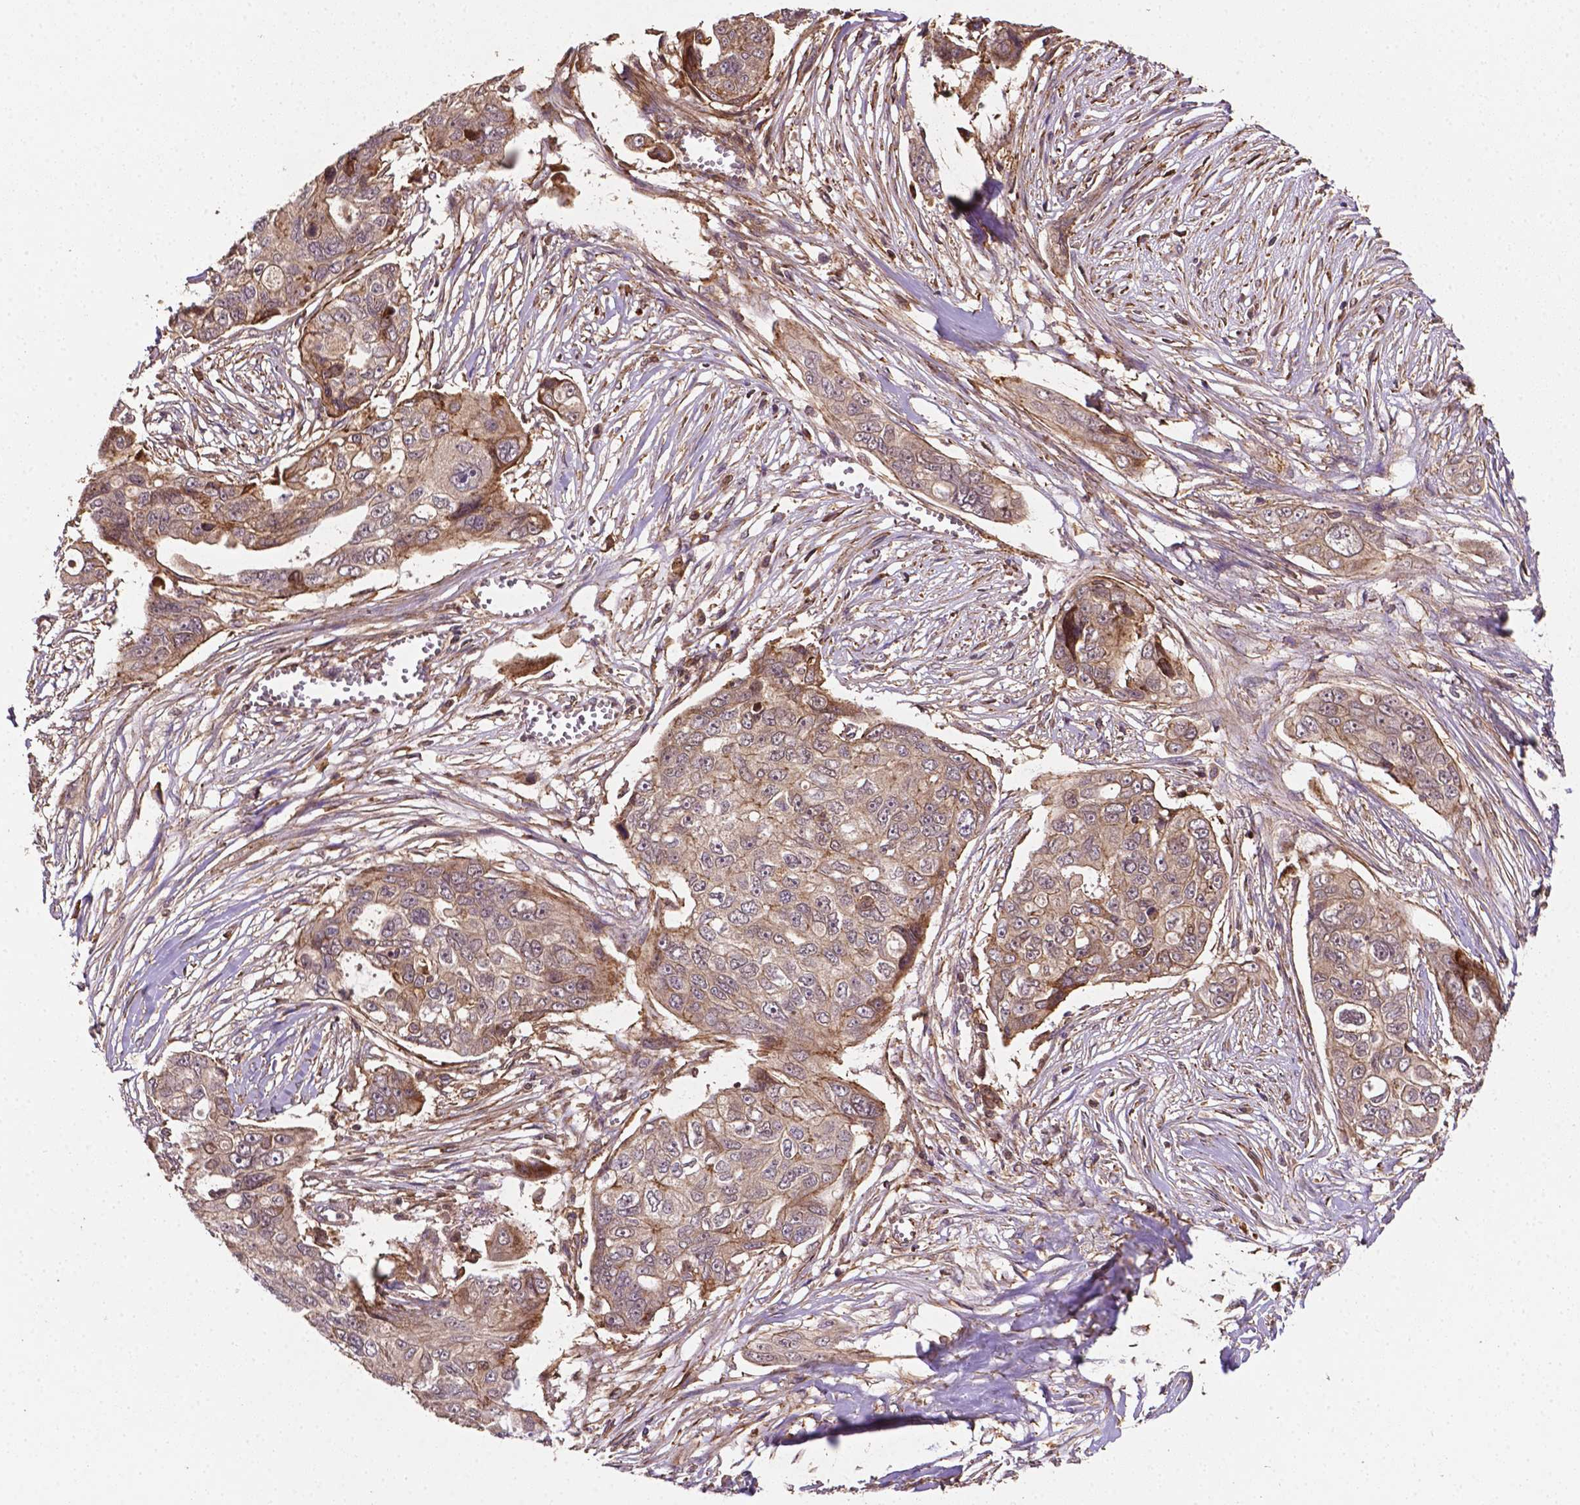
{"staining": {"intensity": "moderate", "quantity": ">75%", "location": "cytoplasmic/membranous"}, "tissue": "ovarian cancer", "cell_type": "Tumor cells", "image_type": "cancer", "snomed": [{"axis": "morphology", "description": "Carcinoma, endometroid"}, {"axis": "topography", "description": "Ovary"}], "caption": "Immunohistochemistry (IHC) histopathology image of neoplastic tissue: endometroid carcinoma (ovarian) stained using immunohistochemistry (IHC) reveals medium levels of moderate protein expression localized specifically in the cytoplasmic/membranous of tumor cells, appearing as a cytoplasmic/membranous brown color.", "gene": "ZMYND19", "patient": {"sex": "female", "age": 70}}